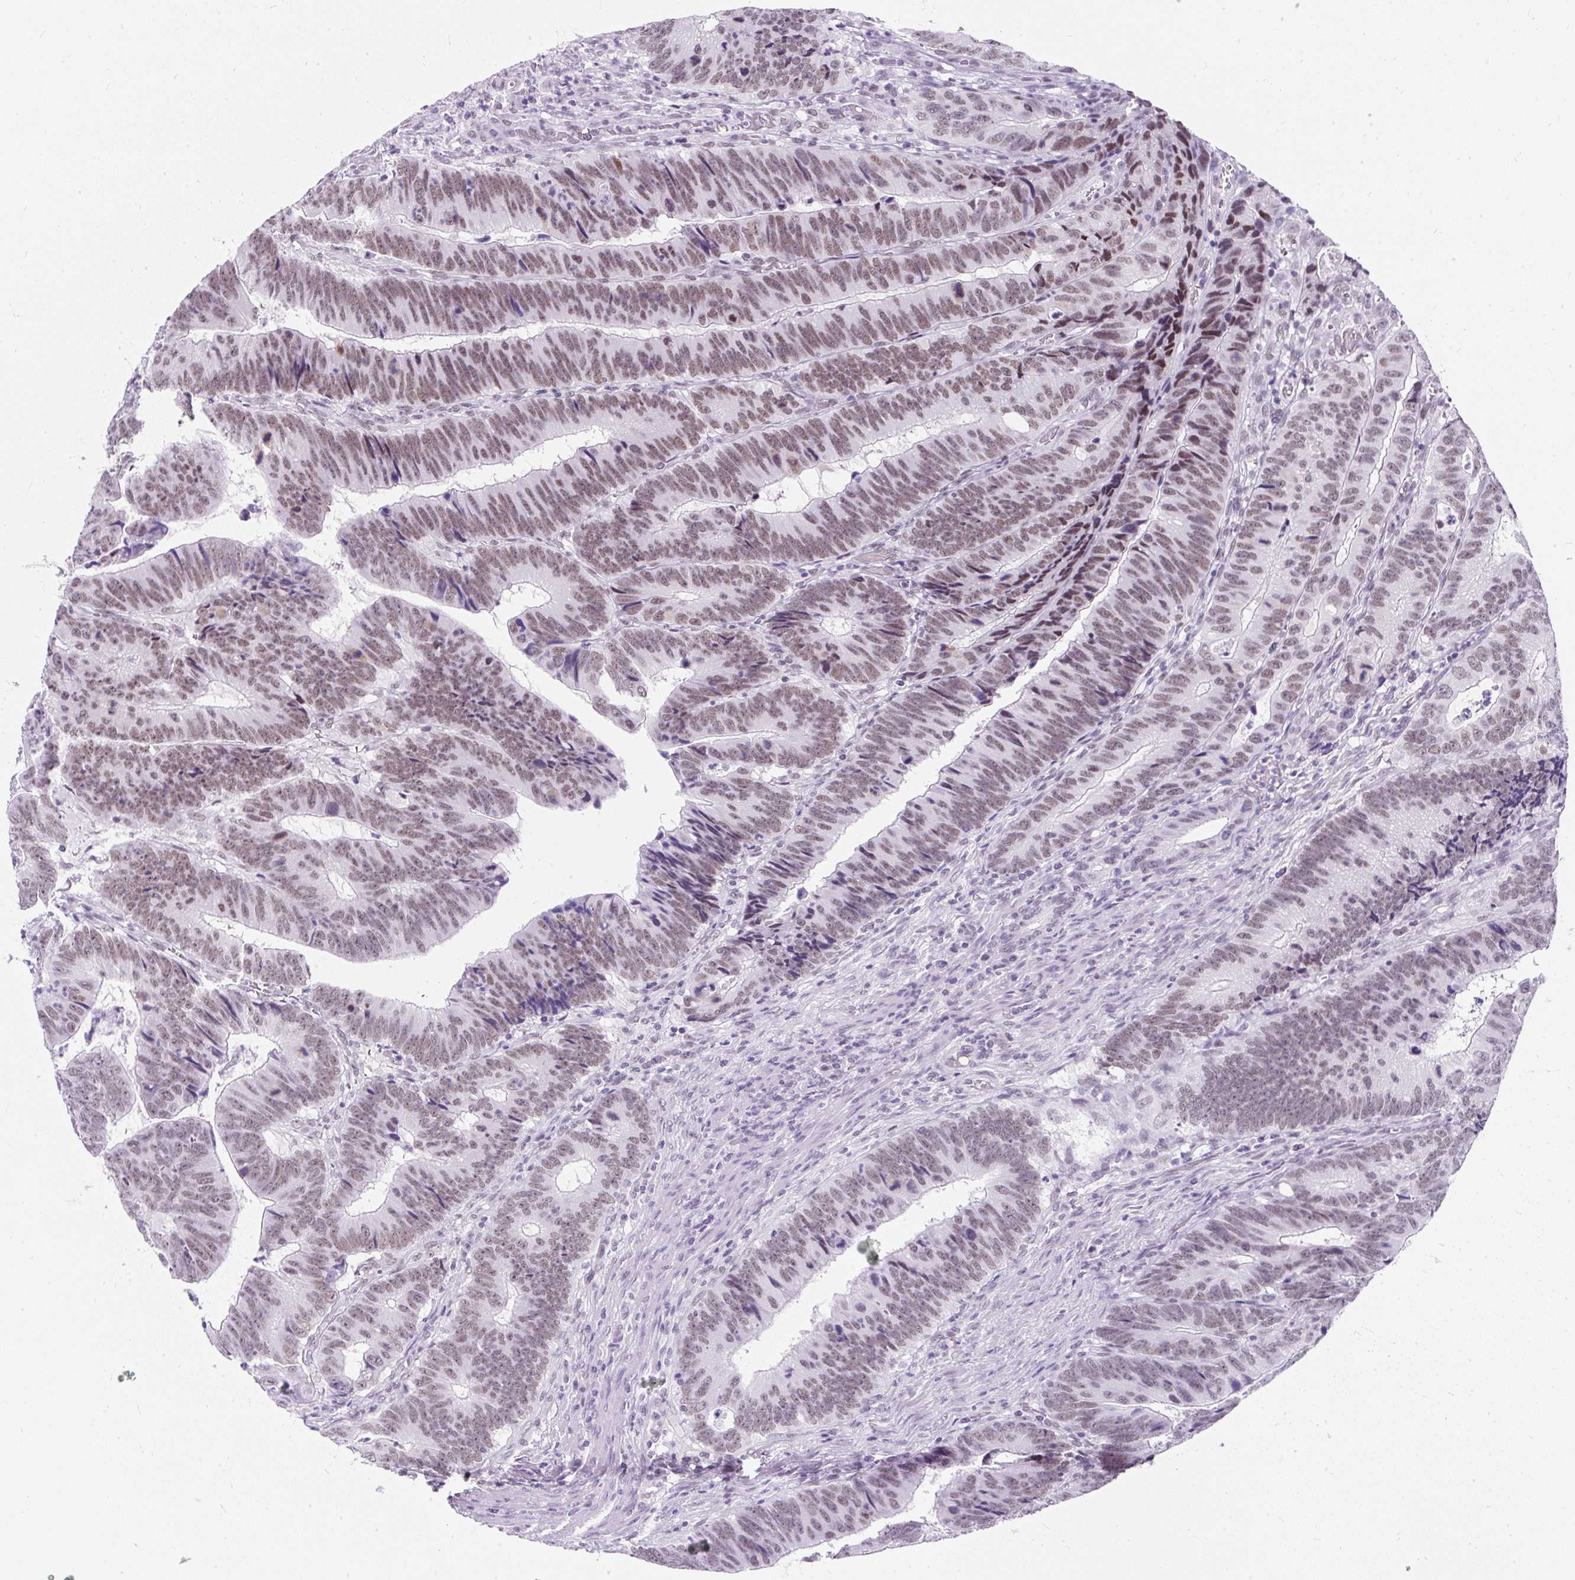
{"staining": {"intensity": "weak", "quantity": ">75%", "location": "nuclear"}, "tissue": "colorectal cancer", "cell_type": "Tumor cells", "image_type": "cancer", "snomed": [{"axis": "morphology", "description": "Adenocarcinoma, NOS"}, {"axis": "topography", "description": "Colon"}], "caption": "Immunohistochemistry (DAB (3,3'-diaminobenzidine)) staining of human adenocarcinoma (colorectal) reveals weak nuclear protein expression in about >75% of tumor cells.", "gene": "PLCXD2", "patient": {"sex": "male", "age": 62}}